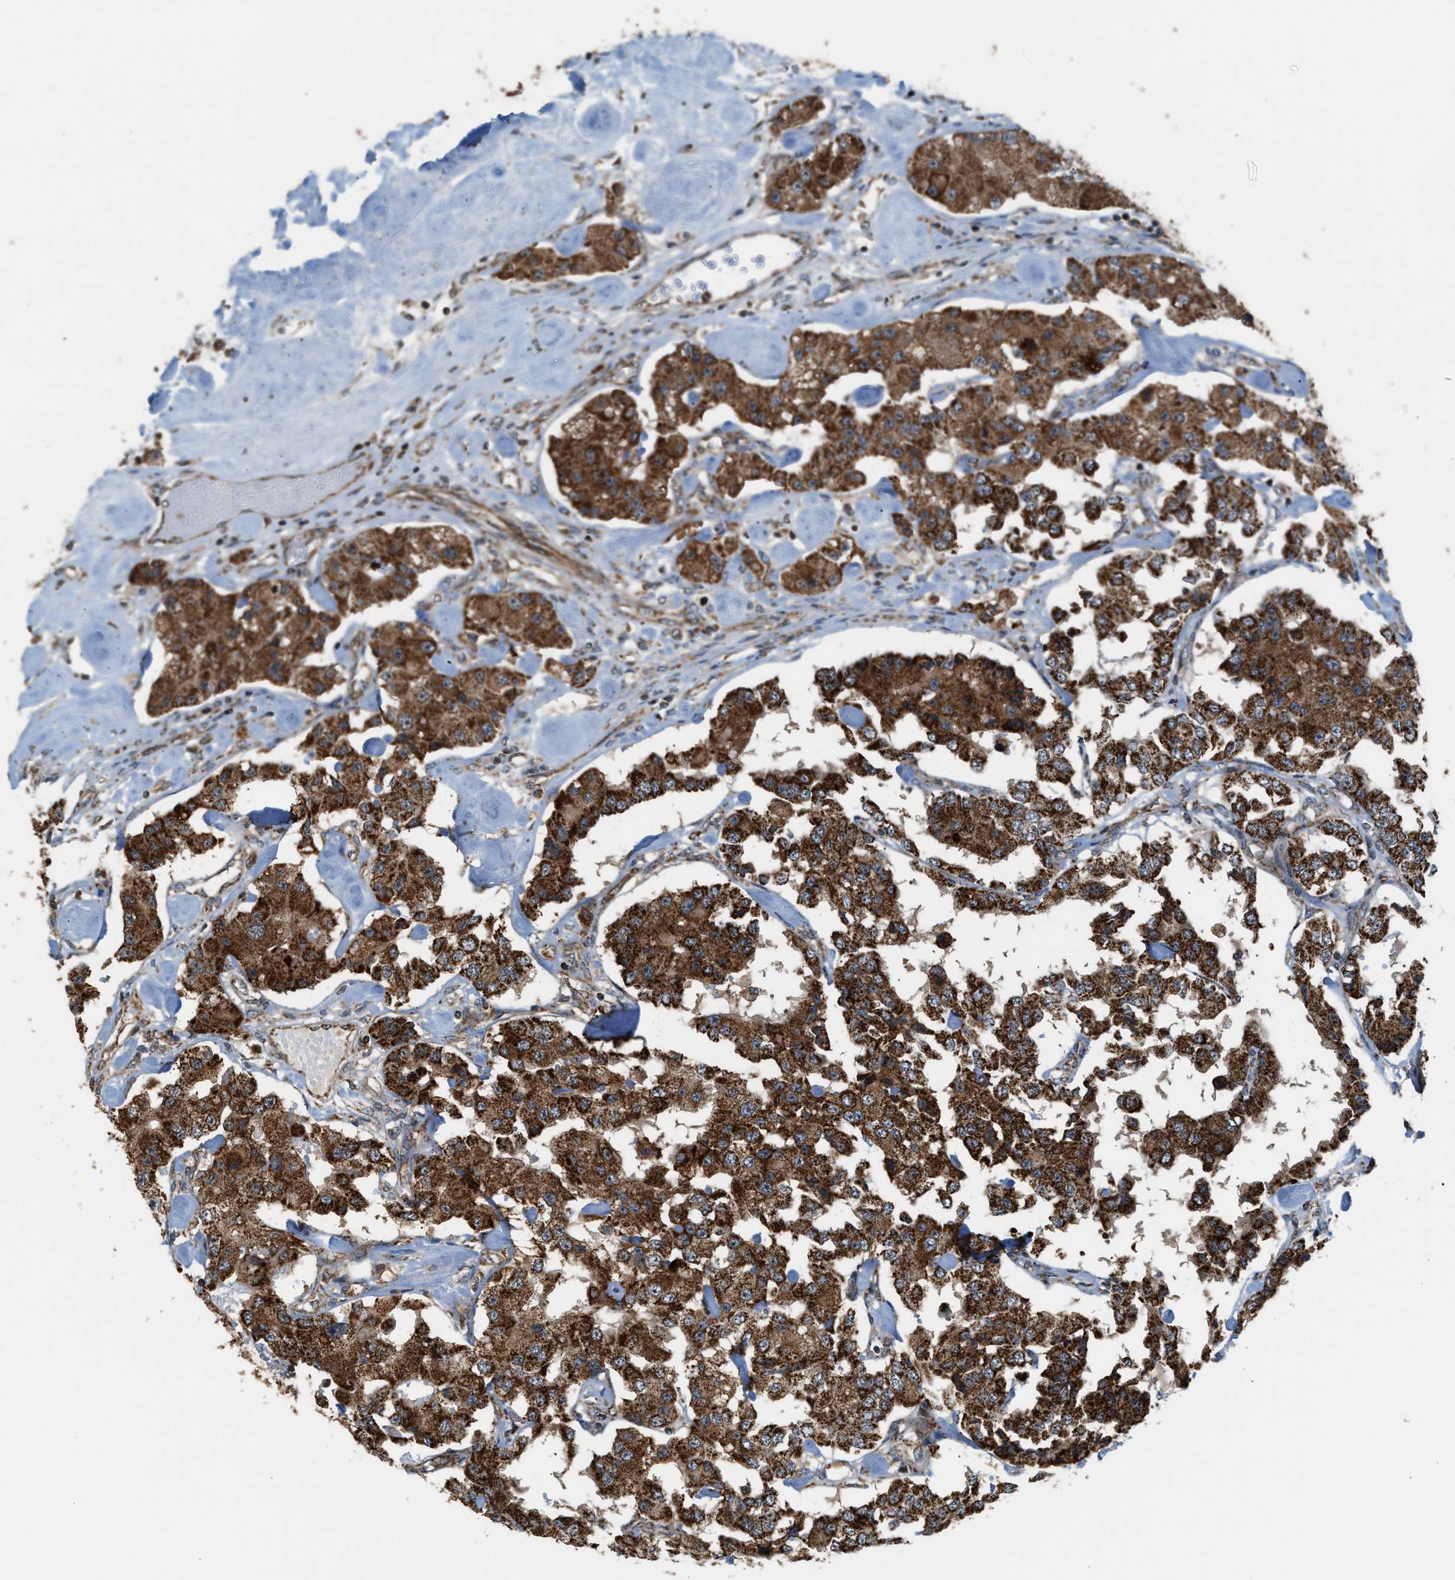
{"staining": {"intensity": "strong", "quantity": ">75%", "location": "cytoplasmic/membranous"}, "tissue": "carcinoid", "cell_type": "Tumor cells", "image_type": "cancer", "snomed": [{"axis": "morphology", "description": "Carcinoid, malignant, NOS"}, {"axis": "topography", "description": "Pancreas"}], "caption": "A micrograph of carcinoid stained for a protein displays strong cytoplasmic/membranous brown staining in tumor cells.", "gene": "SGSM2", "patient": {"sex": "male", "age": 41}}